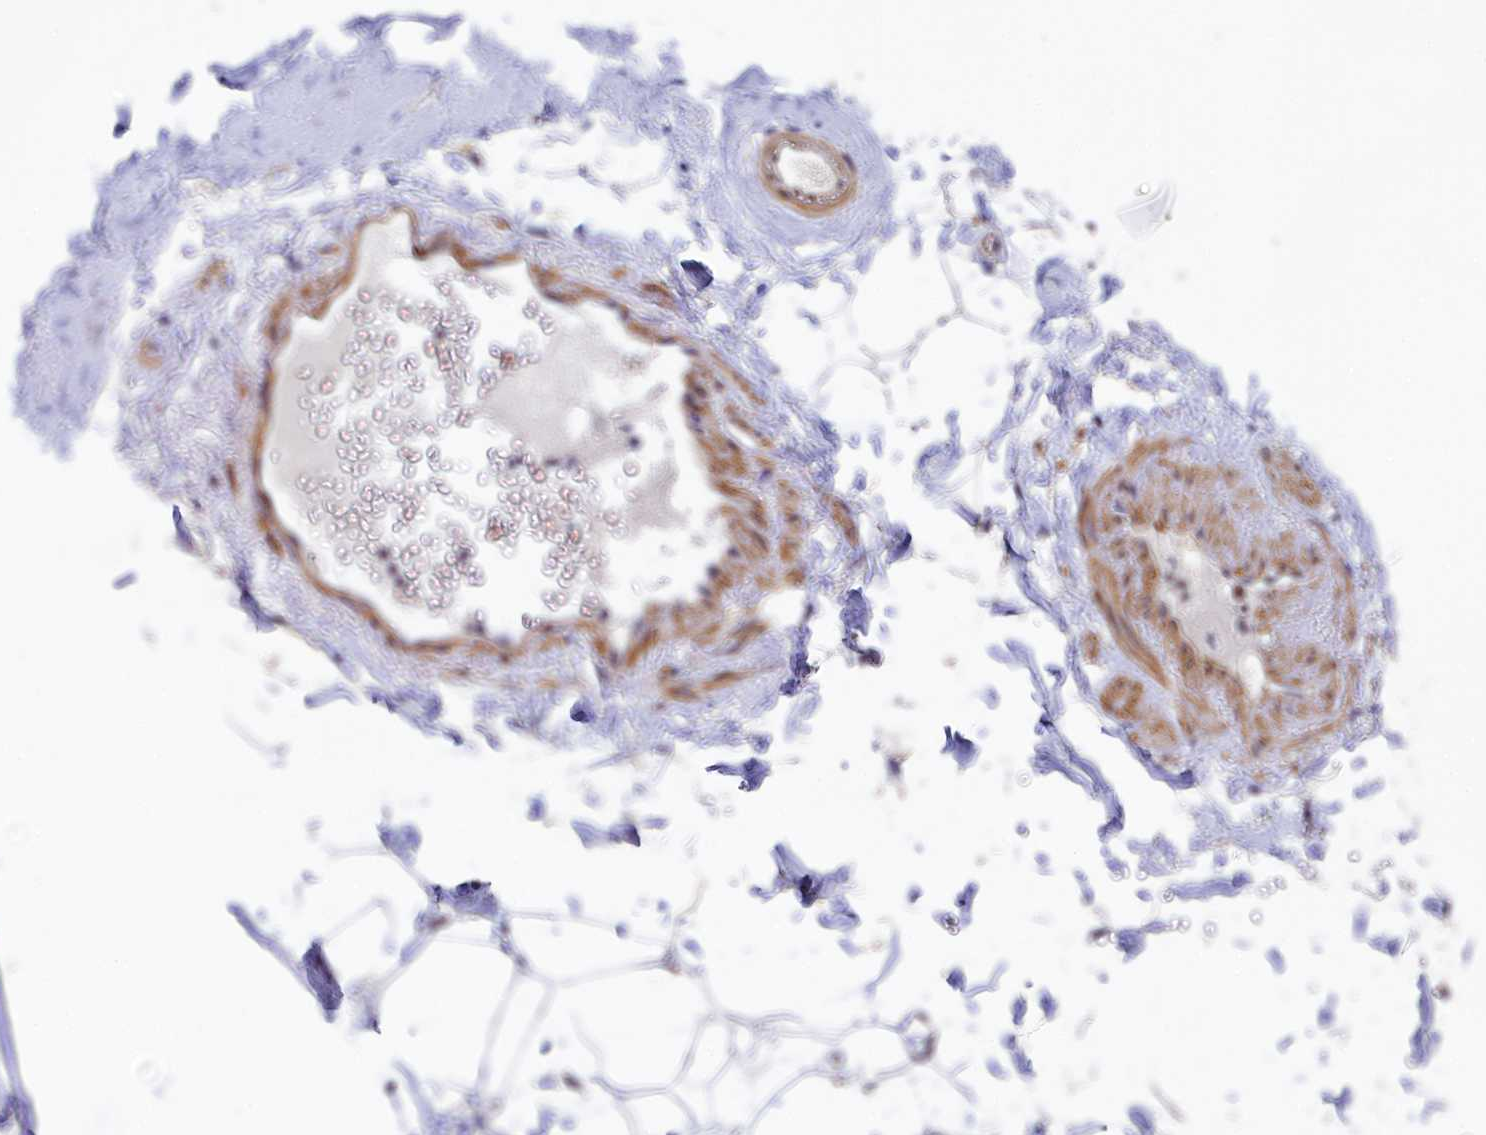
{"staining": {"intensity": "negative", "quantity": "none", "location": "none"}, "tissue": "adipose tissue", "cell_type": "Adipocytes", "image_type": "normal", "snomed": [{"axis": "morphology", "description": "Normal tissue, NOS"}, {"axis": "topography", "description": "Cartilage tissue"}, {"axis": "topography", "description": "Bronchus"}], "caption": "High magnification brightfield microscopy of benign adipose tissue stained with DAB (3,3'-diaminobenzidine) (brown) and counterstained with hematoxylin (blue): adipocytes show no significant positivity. (Stains: DAB (3,3'-diaminobenzidine) IHC with hematoxylin counter stain, Microscopy: brightfield microscopy at high magnification).", "gene": "TIGD4", "patient": {"sex": "female", "age": 73}}